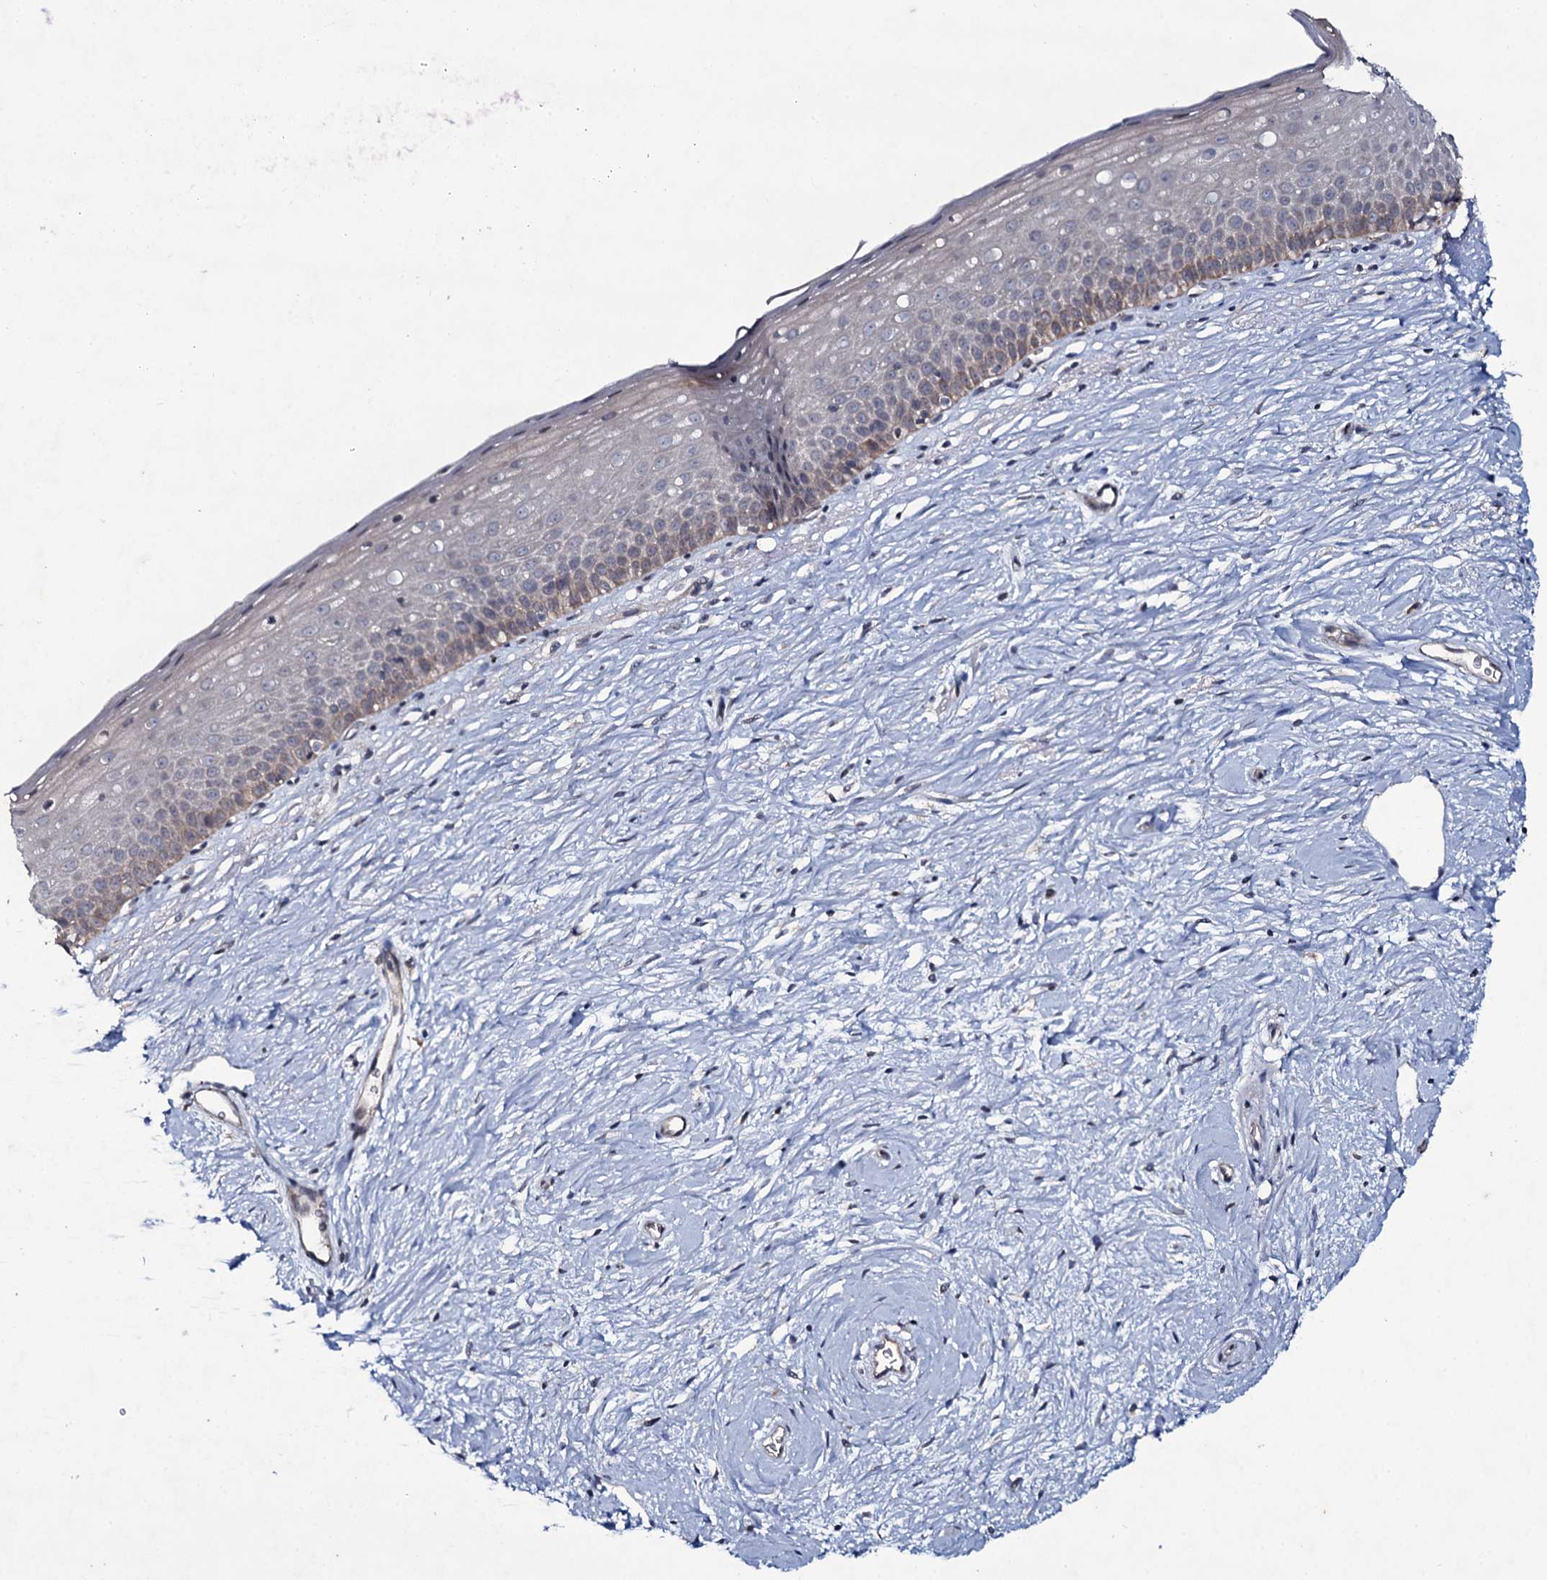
{"staining": {"intensity": "moderate", "quantity": ">75%", "location": "cytoplasmic/membranous"}, "tissue": "cervix", "cell_type": "Glandular cells", "image_type": "normal", "snomed": [{"axis": "morphology", "description": "Normal tissue, NOS"}, {"axis": "topography", "description": "Cervix"}], "caption": "IHC (DAB) staining of benign human cervix shows moderate cytoplasmic/membranous protein expression in approximately >75% of glandular cells. (DAB IHC with brightfield microscopy, high magnification).", "gene": "SNAP23", "patient": {"sex": "female", "age": 57}}